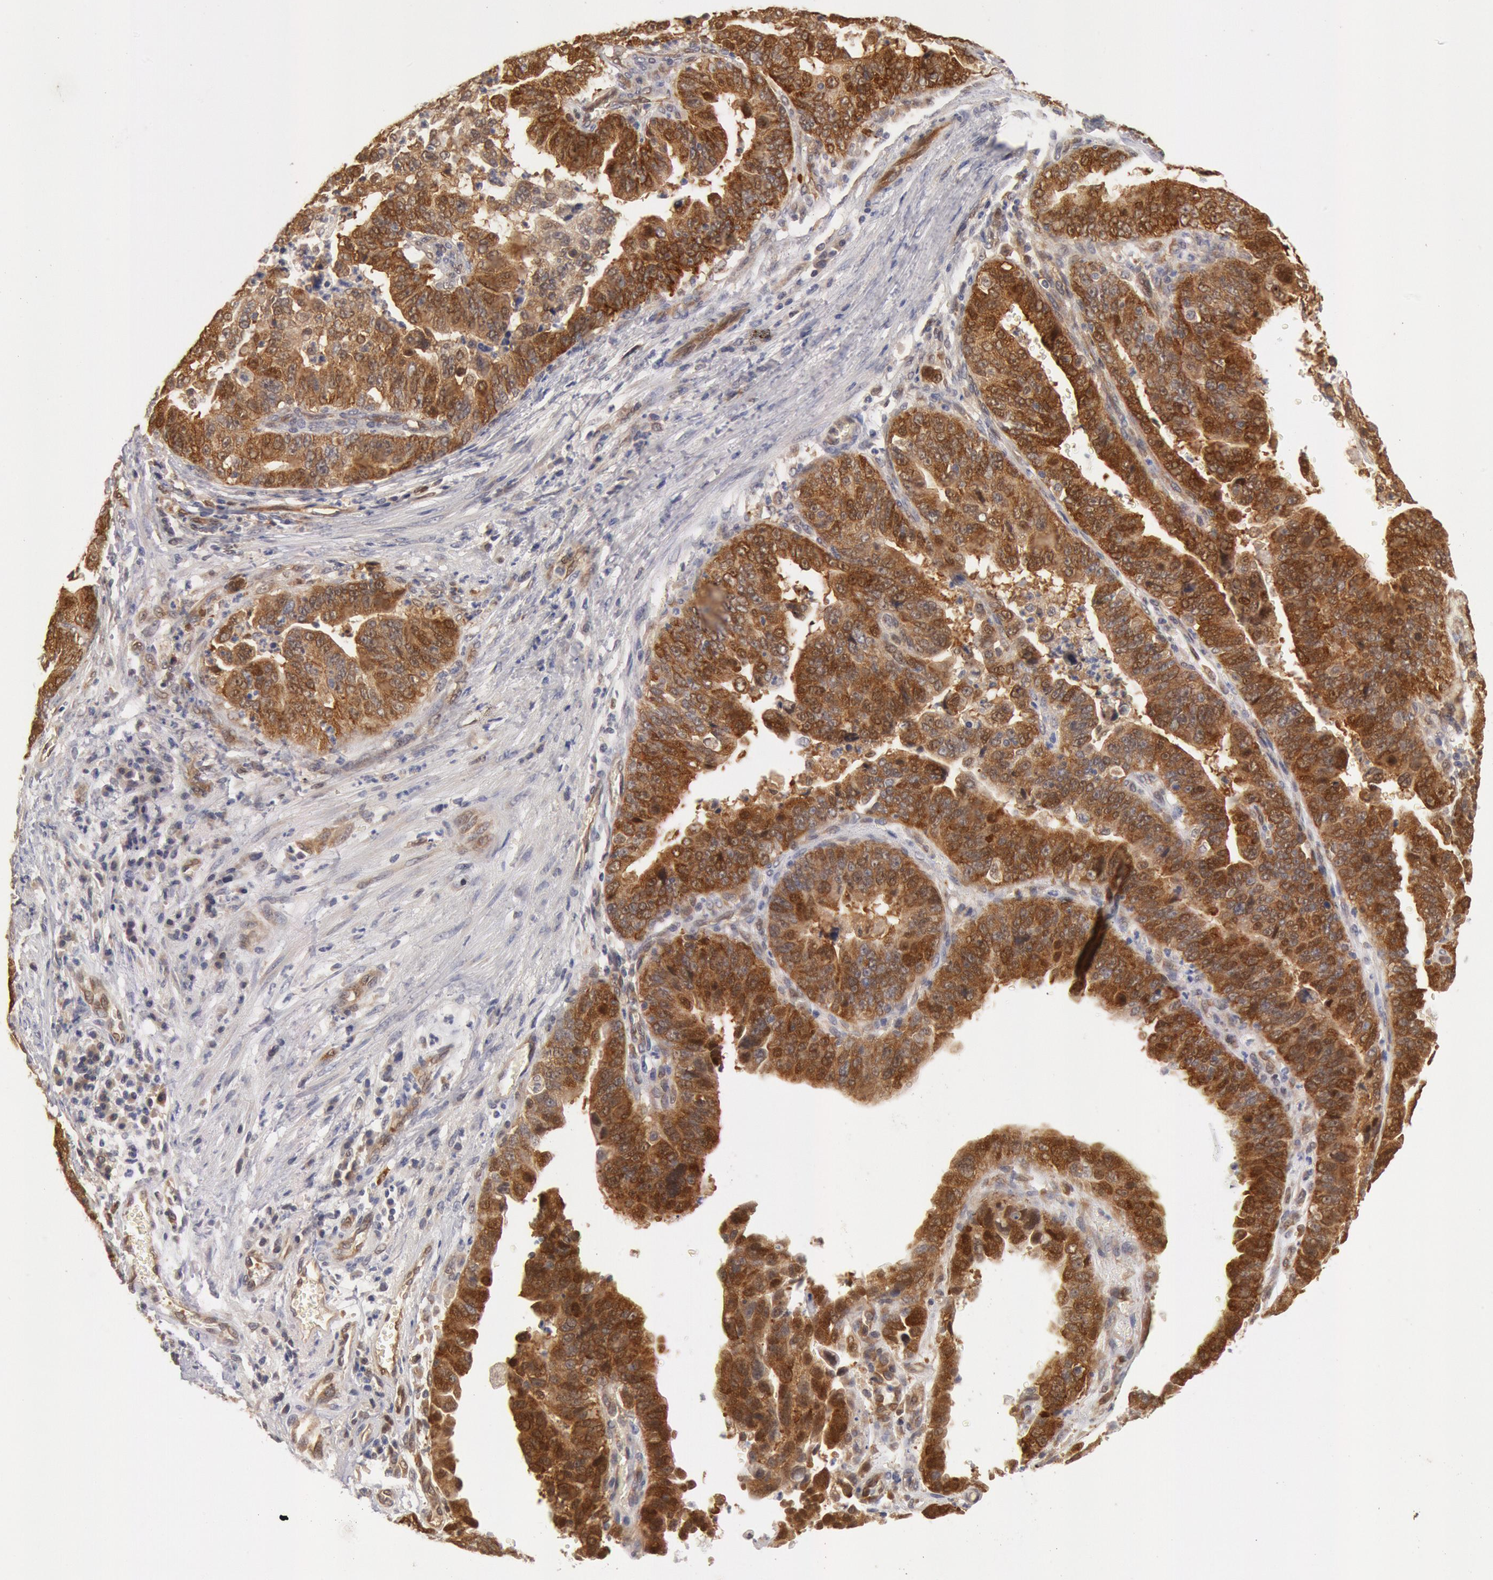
{"staining": {"intensity": "strong", "quantity": ">75%", "location": "cytoplasmic/membranous"}, "tissue": "stomach cancer", "cell_type": "Tumor cells", "image_type": "cancer", "snomed": [{"axis": "morphology", "description": "Adenocarcinoma, NOS"}, {"axis": "topography", "description": "Stomach, upper"}], "caption": "Immunohistochemistry image of neoplastic tissue: adenocarcinoma (stomach) stained using IHC exhibits high levels of strong protein expression localized specifically in the cytoplasmic/membranous of tumor cells, appearing as a cytoplasmic/membranous brown color.", "gene": "DNAJA1", "patient": {"sex": "female", "age": 50}}